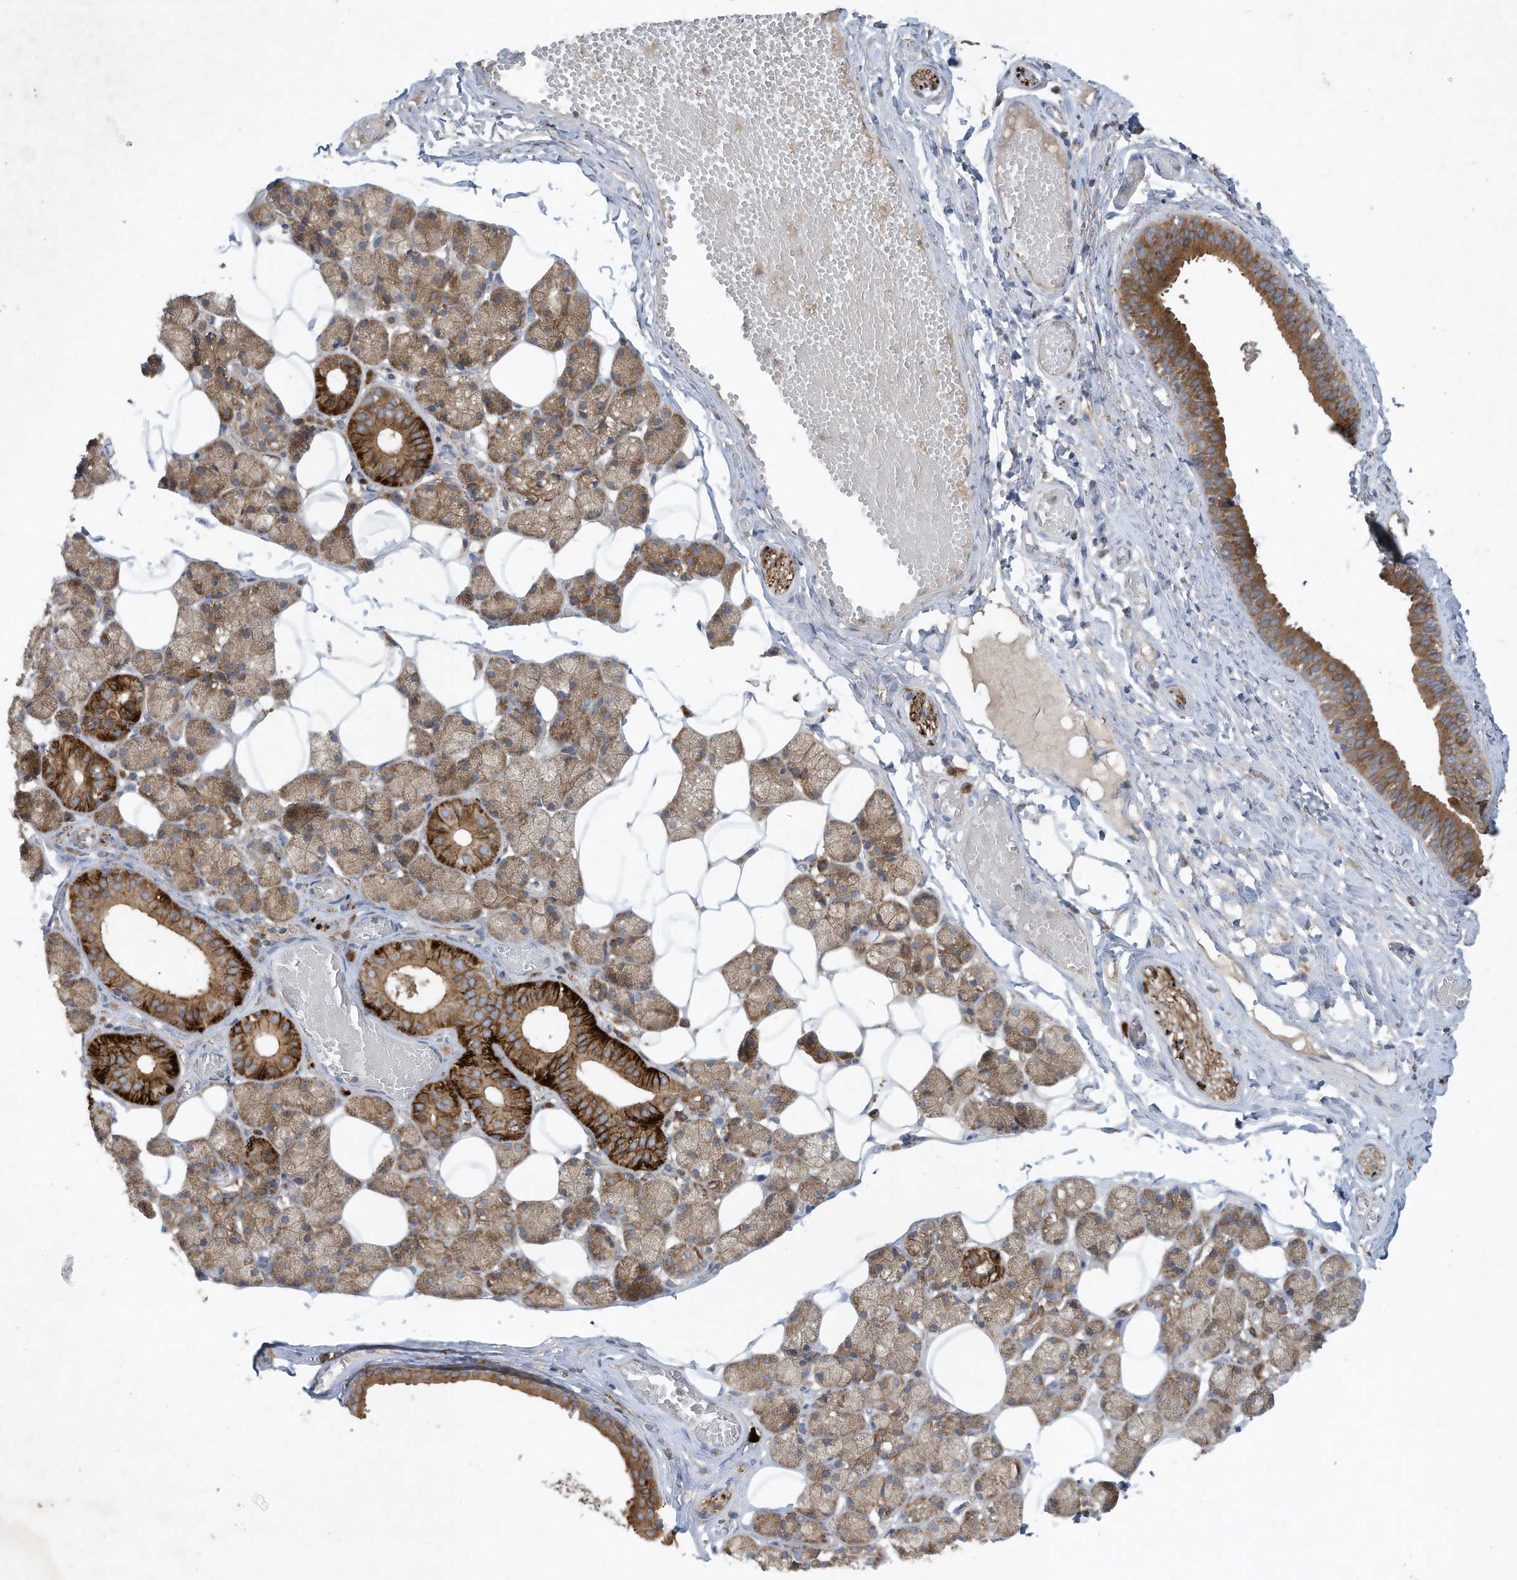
{"staining": {"intensity": "strong", "quantity": "25%-75%", "location": "cytoplasmic/membranous"}, "tissue": "salivary gland", "cell_type": "Glandular cells", "image_type": "normal", "snomed": [{"axis": "morphology", "description": "Normal tissue, NOS"}, {"axis": "topography", "description": "Salivary gland"}], "caption": "A brown stain shows strong cytoplasmic/membranous positivity of a protein in glandular cells of unremarkable human salivary gland. The staining is performed using DAB (3,3'-diaminobenzidine) brown chromogen to label protein expression. The nuclei are counter-stained blue using hematoxylin.", "gene": "SYNJ2", "patient": {"sex": "female", "age": 33}}